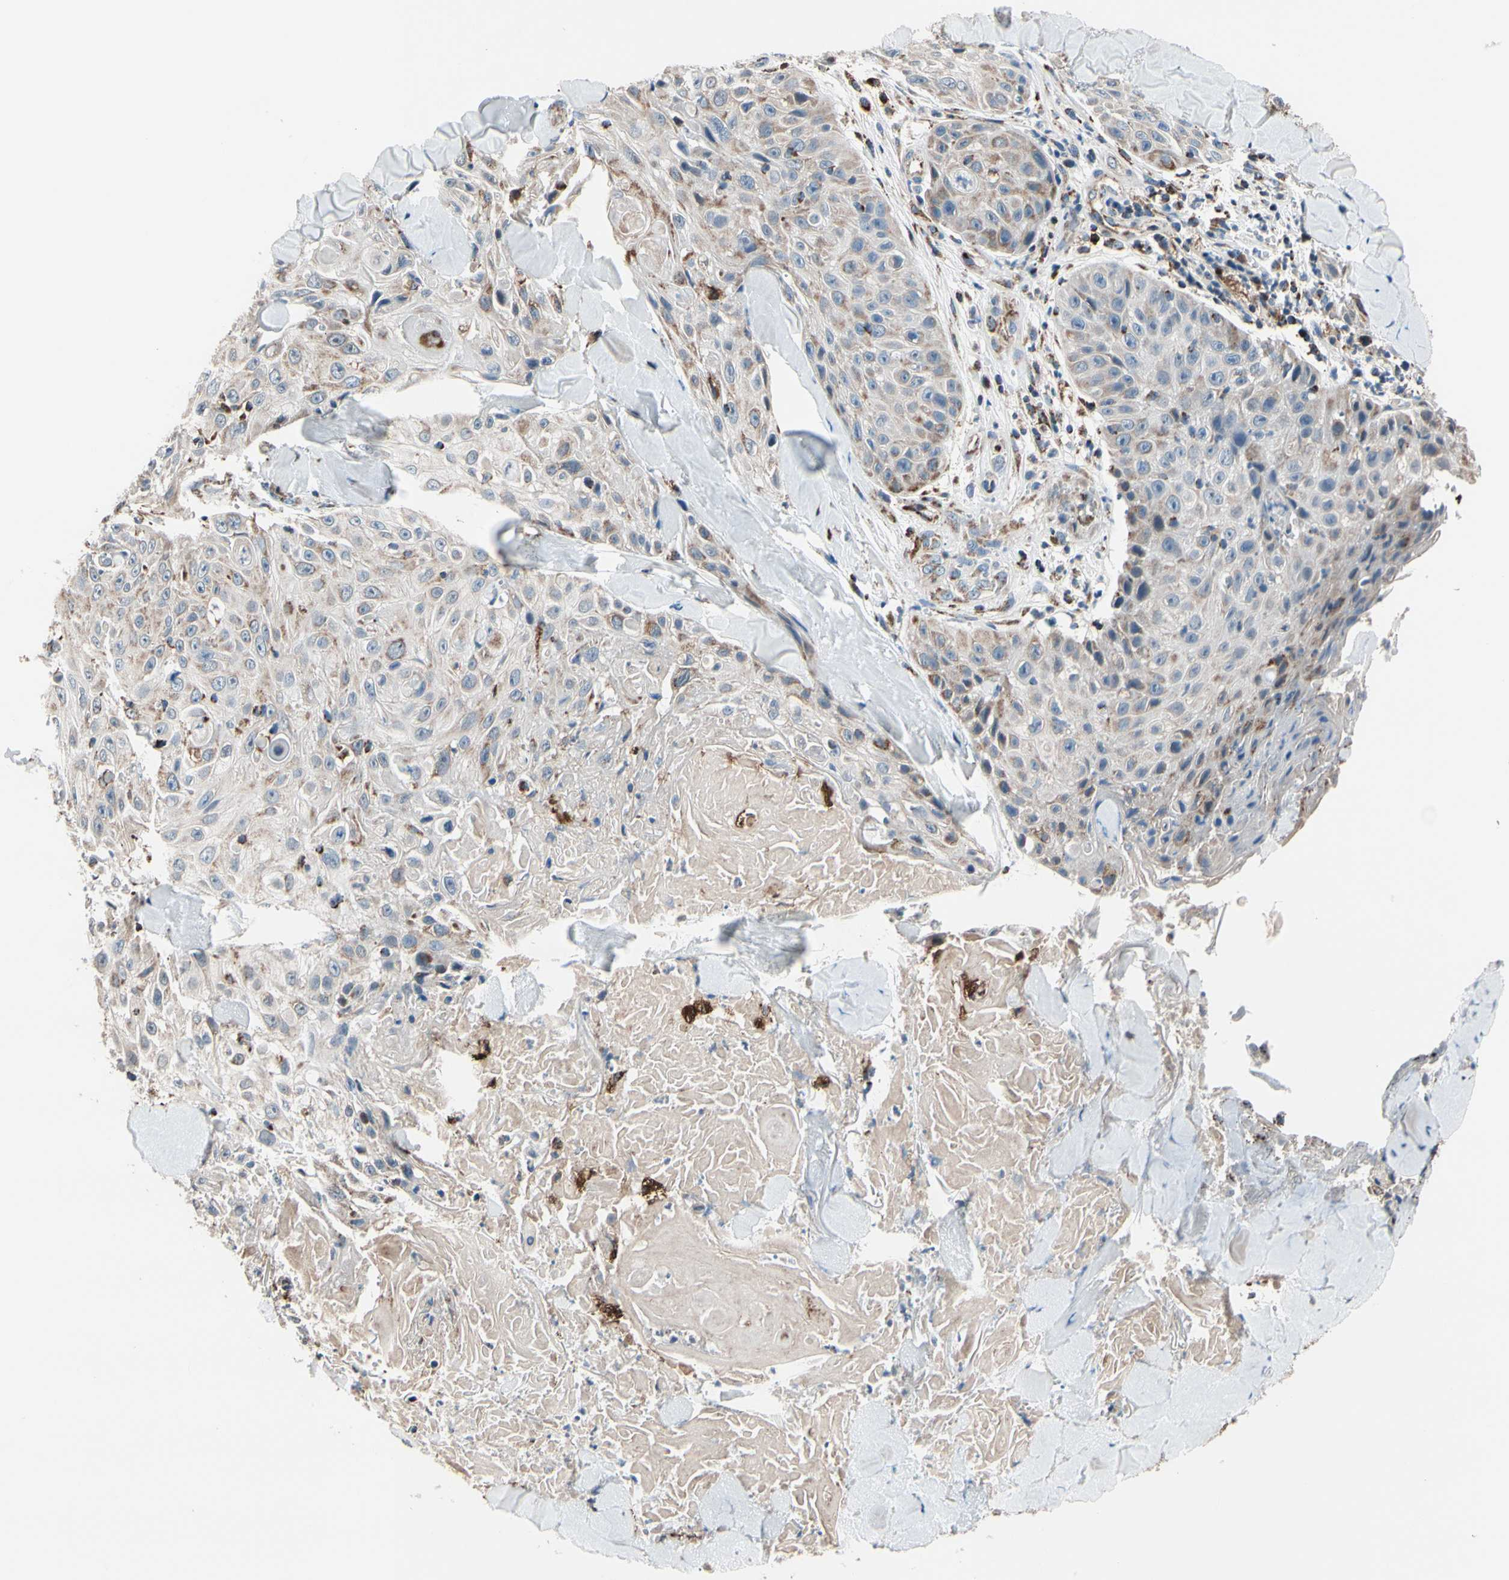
{"staining": {"intensity": "moderate", "quantity": "<25%", "location": "cytoplasmic/membranous"}, "tissue": "skin cancer", "cell_type": "Tumor cells", "image_type": "cancer", "snomed": [{"axis": "morphology", "description": "Squamous cell carcinoma, NOS"}, {"axis": "topography", "description": "Skin"}], "caption": "Immunohistochemistry (IHC) of human skin cancer exhibits low levels of moderate cytoplasmic/membranous positivity in about <25% of tumor cells.", "gene": "TMEM176A", "patient": {"sex": "male", "age": 86}}